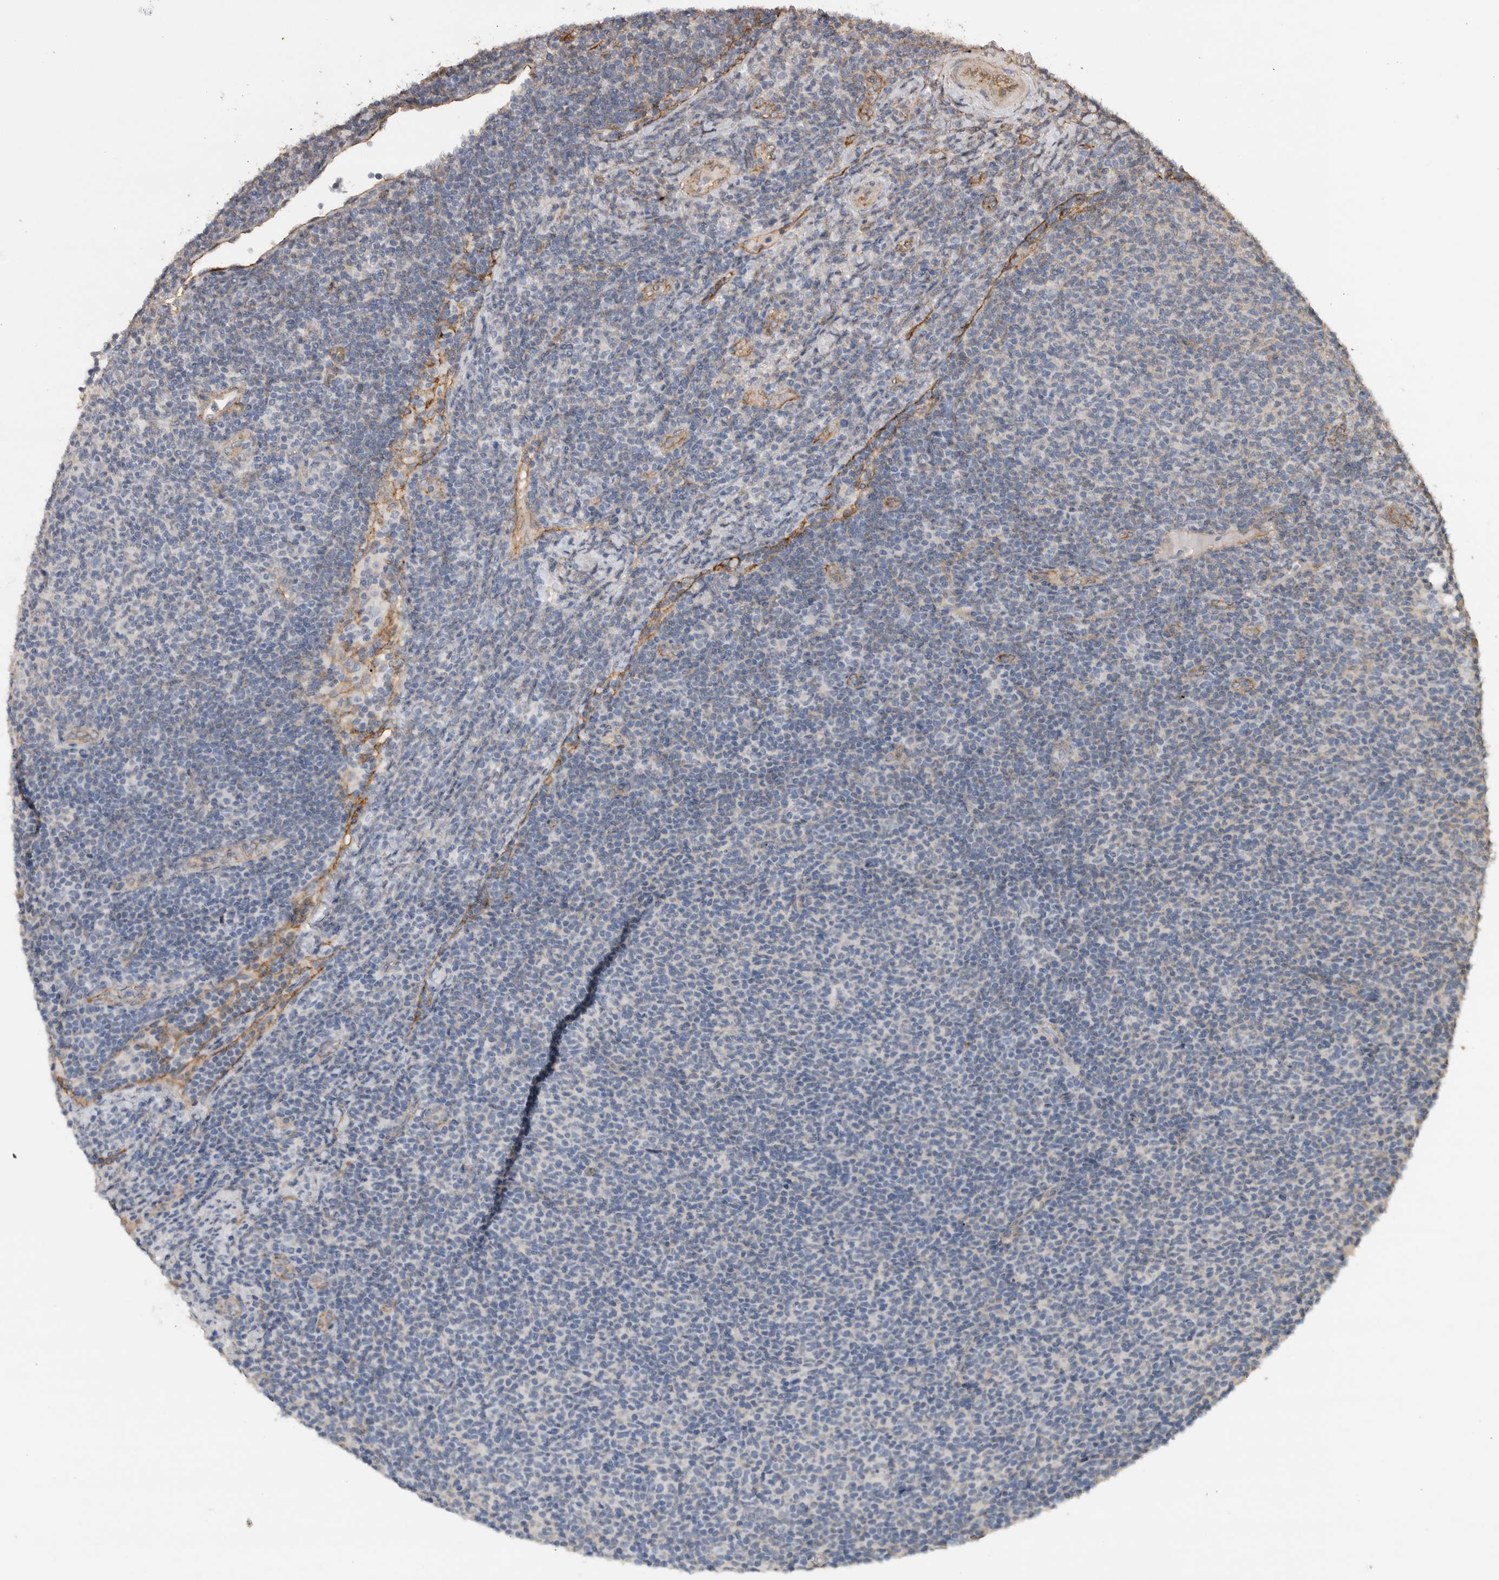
{"staining": {"intensity": "negative", "quantity": "none", "location": "none"}, "tissue": "lymphoma", "cell_type": "Tumor cells", "image_type": "cancer", "snomed": [{"axis": "morphology", "description": "Malignant lymphoma, non-Hodgkin's type, Low grade"}, {"axis": "topography", "description": "Lymph node"}], "caption": "Human lymphoma stained for a protein using immunohistochemistry (IHC) demonstrates no expression in tumor cells.", "gene": "RECK", "patient": {"sex": "male", "age": 66}}